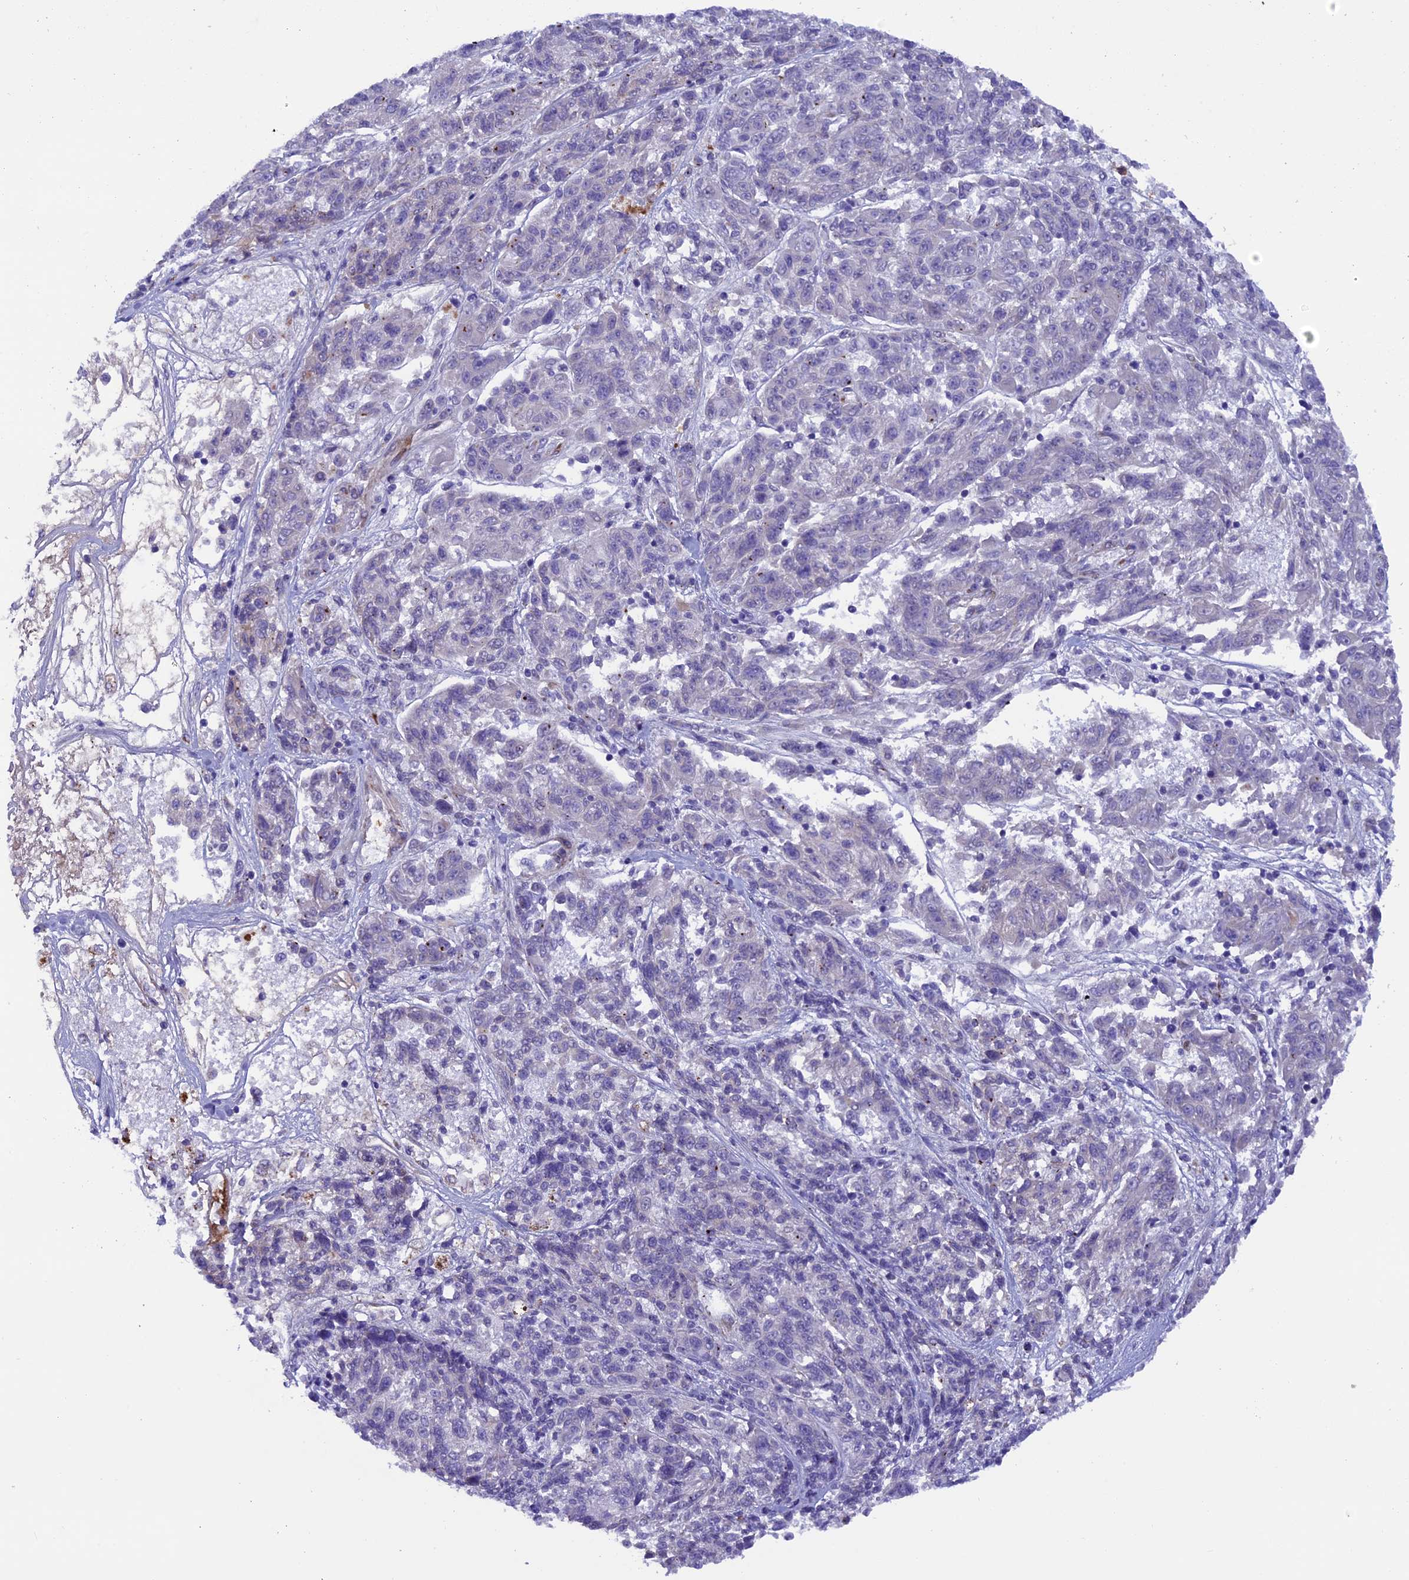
{"staining": {"intensity": "negative", "quantity": "none", "location": "none"}, "tissue": "melanoma", "cell_type": "Tumor cells", "image_type": "cancer", "snomed": [{"axis": "morphology", "description": "Malignant melanoma, NOS"}, {"axis": "topography", "description": "Skin"}], "caption": "Tumor cells show no significant expression in malignant melanoma. The staining is performed using DAB brown chromogen with nuclei counter-stained in using hematoxylin.", "gene": "LOXL1", "patient": {"sex": "male", "age": 53}}